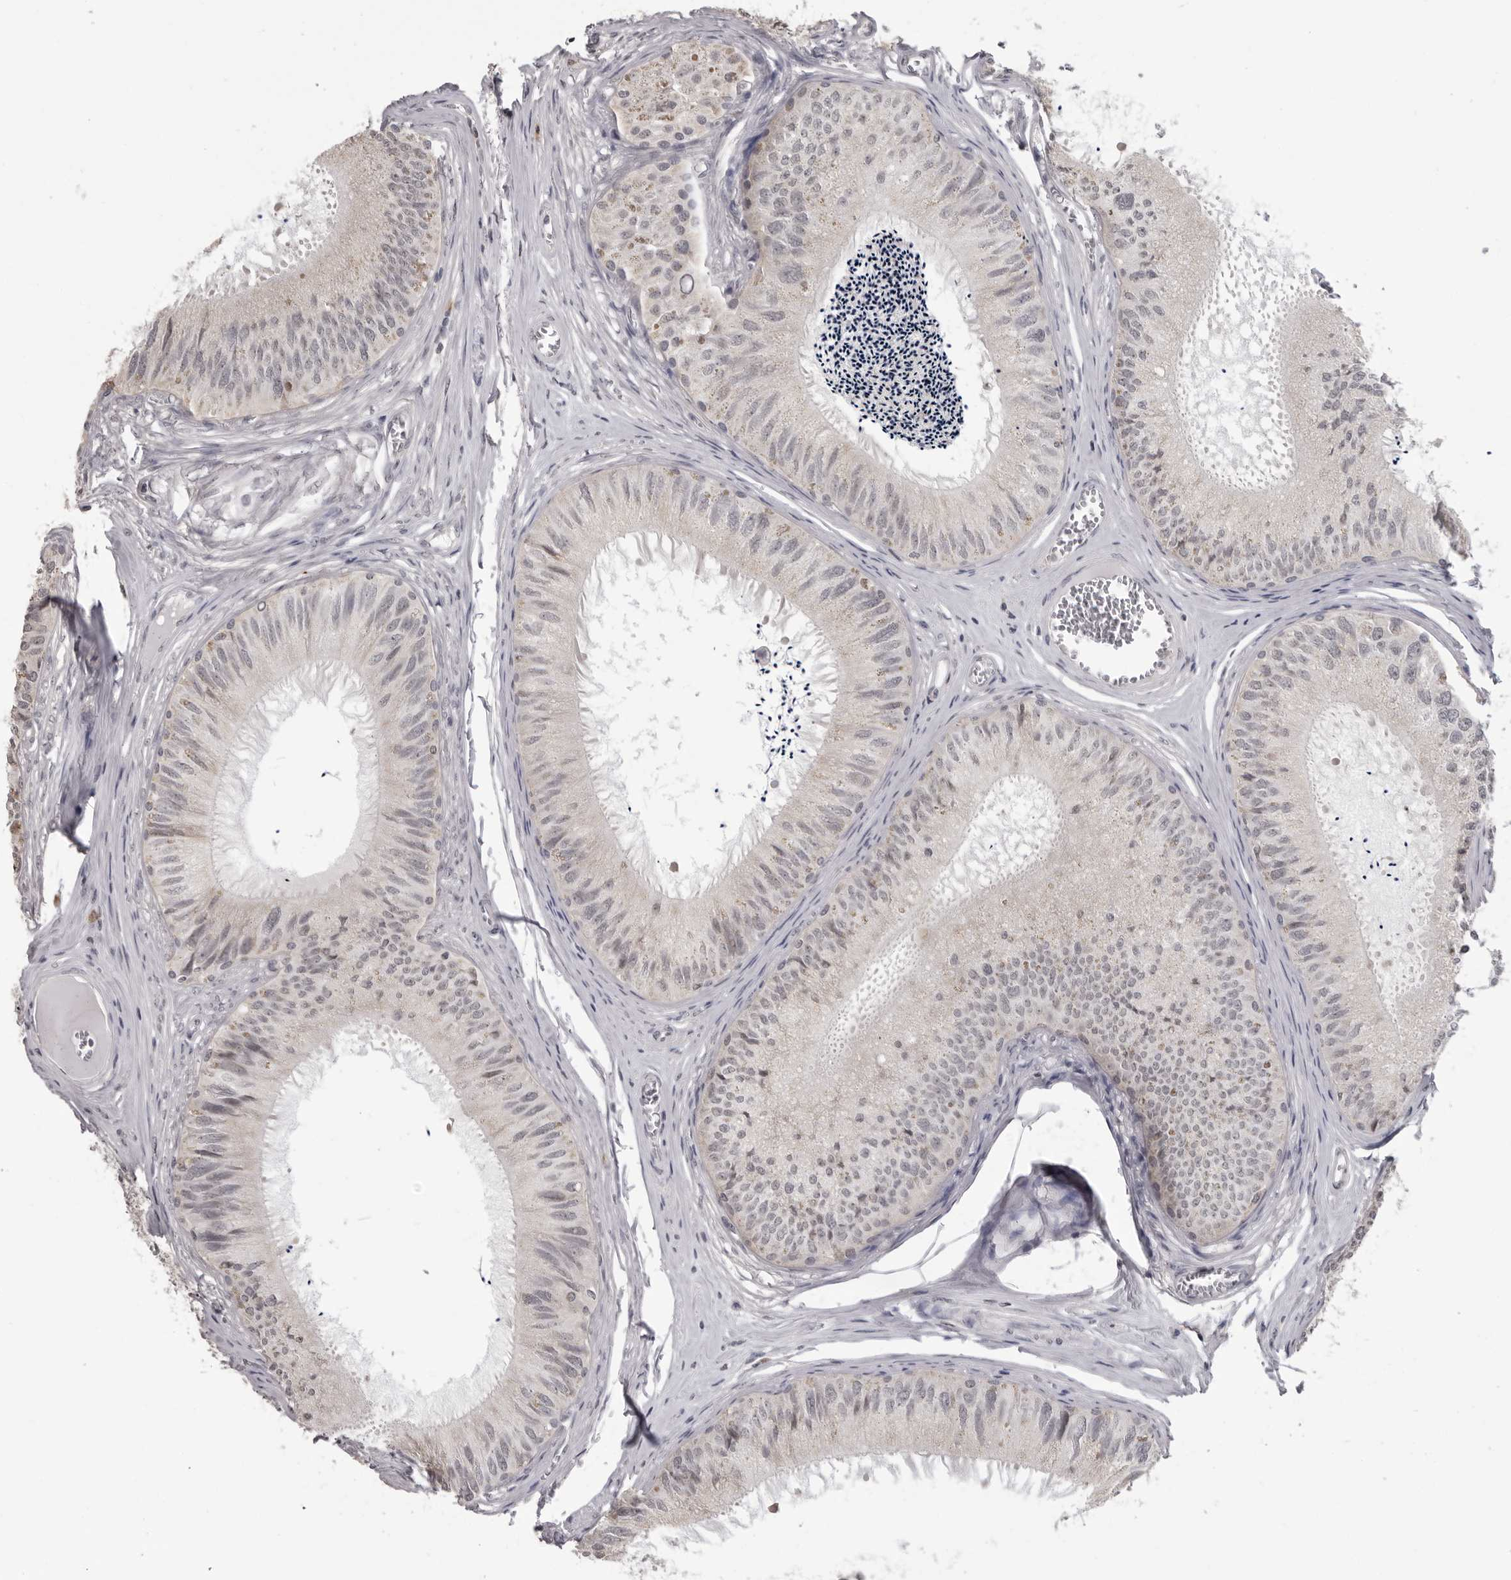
{"staining": {"intensity": "moderate", "quantity": "<25%", "location": "cytoplasmic/membranous"}, "tissue": "epididymis", "cell_type": "Glandular cells", "image_type": "normal", "snomed": [{"axis": "morphology", "description": "Normal tissue, NOS"}, {"axis": "topography", "description": "Epididymis"}], "caption": "The image shows immunohistochemical staining of benign epididymis. There is moderate cytoplasmic/membranous expression is present in about <25% of glandular cells.", "gene": "PDCL3", "patient": {"sex": "male", "age": 79}}